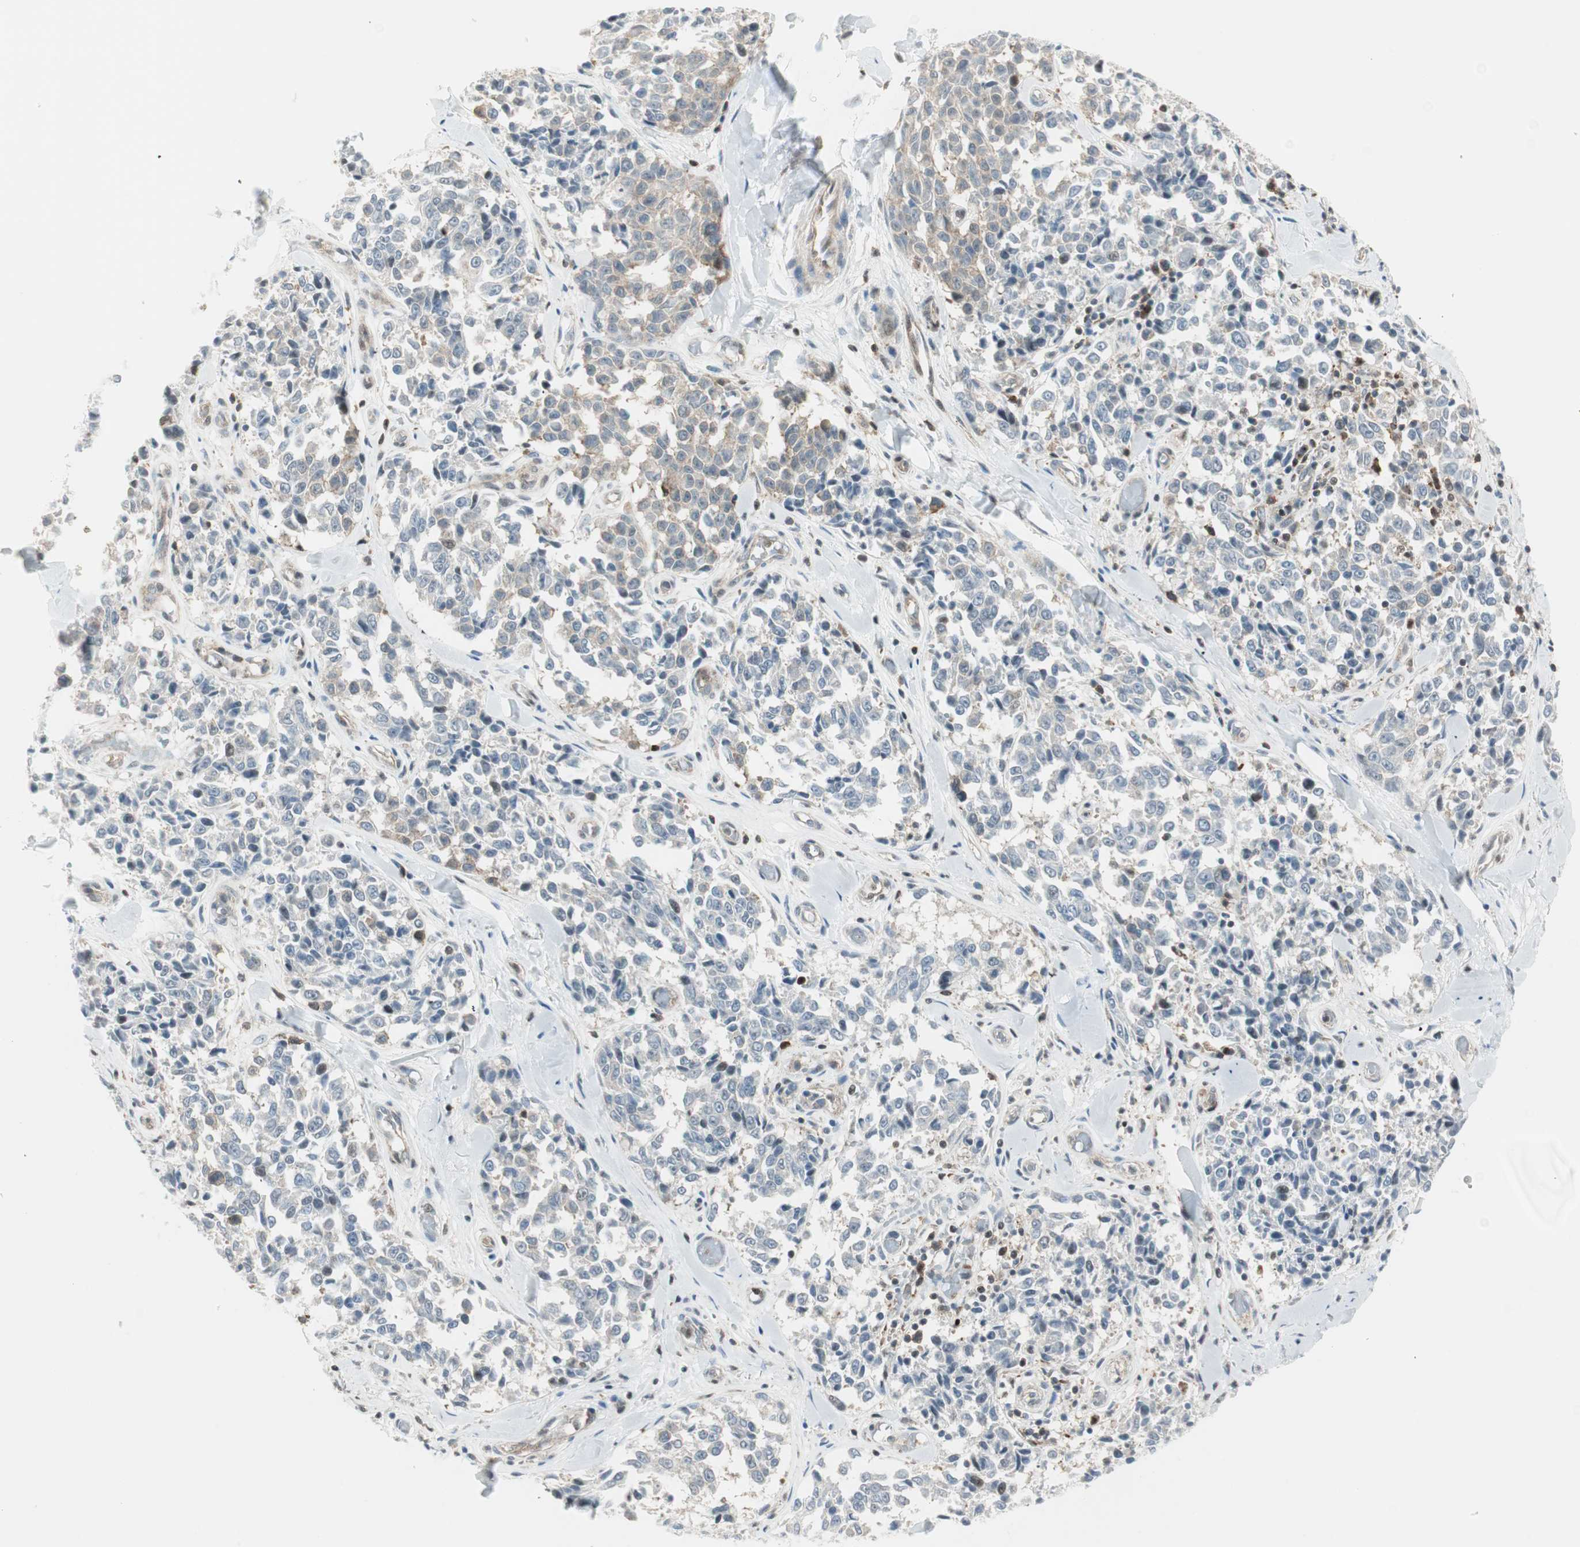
{"staining": {"intensity": "weak", "quantity": "25%-75%", "location": "cytoplasmic/membranous"}, "tissue": "melanoma", "cell_type": "Tumor cells", "image_type": "cancer", "snomed": [{"axis": "morphology", "description": "Malignant melanoma, NOS"}, {"axis": "topography", "description": "Skin"}], "caption": "Immunohistochemical staining of human malignant melanoma shows low levels of weak cytoplasmic/membranous expression in about 25%-75% of tumor cells. (IHC, brightfield microscopy, high magnification).", "gene": "PPP1CA", "patient": {"sex": "female", "age": 64}}